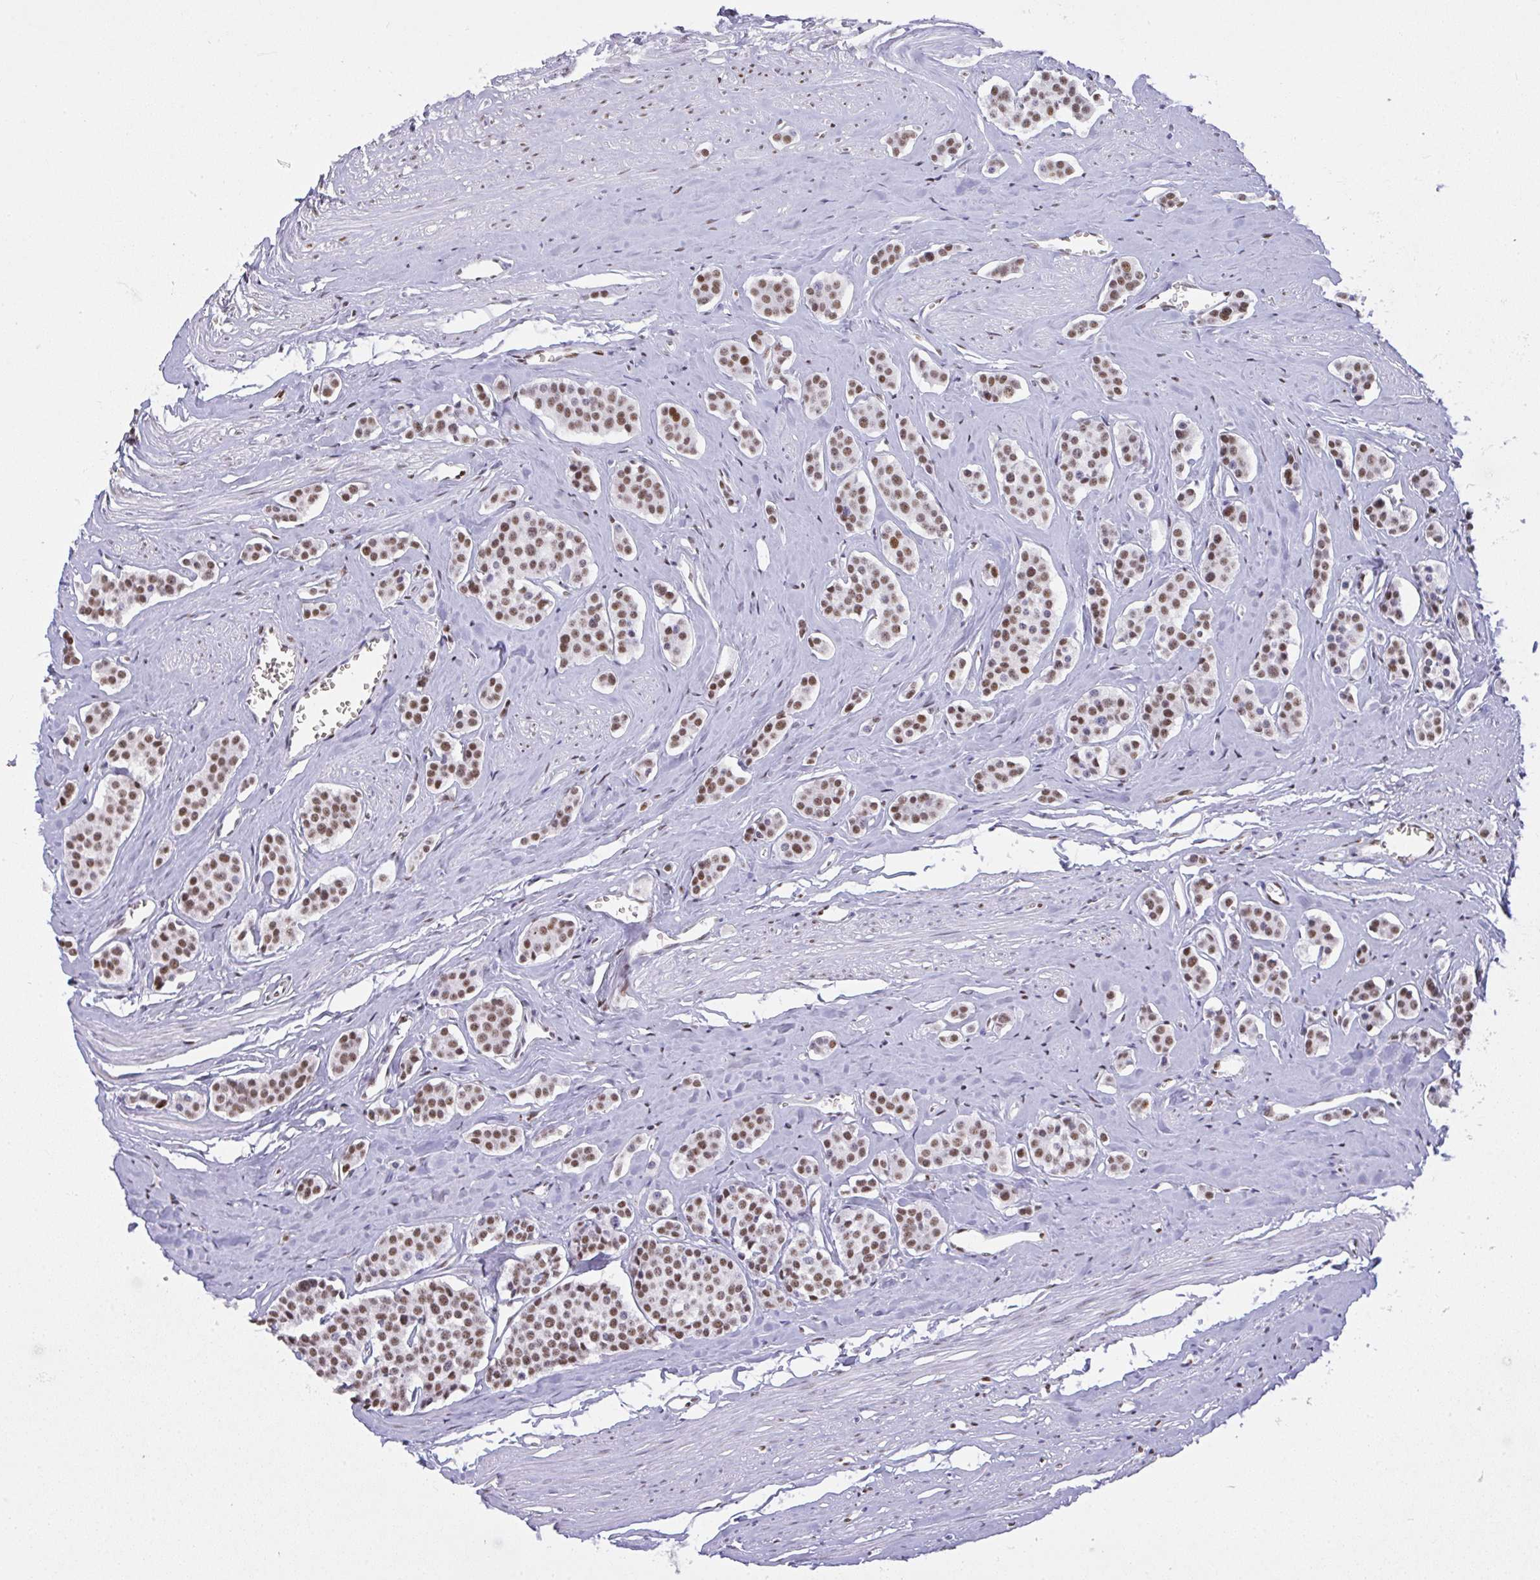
{"staining": {"intensity": "moderate", "quantity": ">75%", "location": "nuclear"}, "tissue": "carcinoid", "cell_type": "Tumor cells", "image_type": "cancer", "snomed": [{"axis": "morphology", "description": "Carcinoid, malignant, NOS"}, {"axis": "topography", "description": "Small intestine"}], "caption": "Protein staining by immunohistochemistry (IHC) reveals moderate nuclear positivity in about >75% of tumor cells in malignant carcinoid. The protein is stained brown, and the nuclei are stained in blue (DAB (3,3'-diaminobenzidine) IHC with brightfield microscopy, high magnification).", "gene": "BBX", "patient": {"sex": "male", "age": 60}}